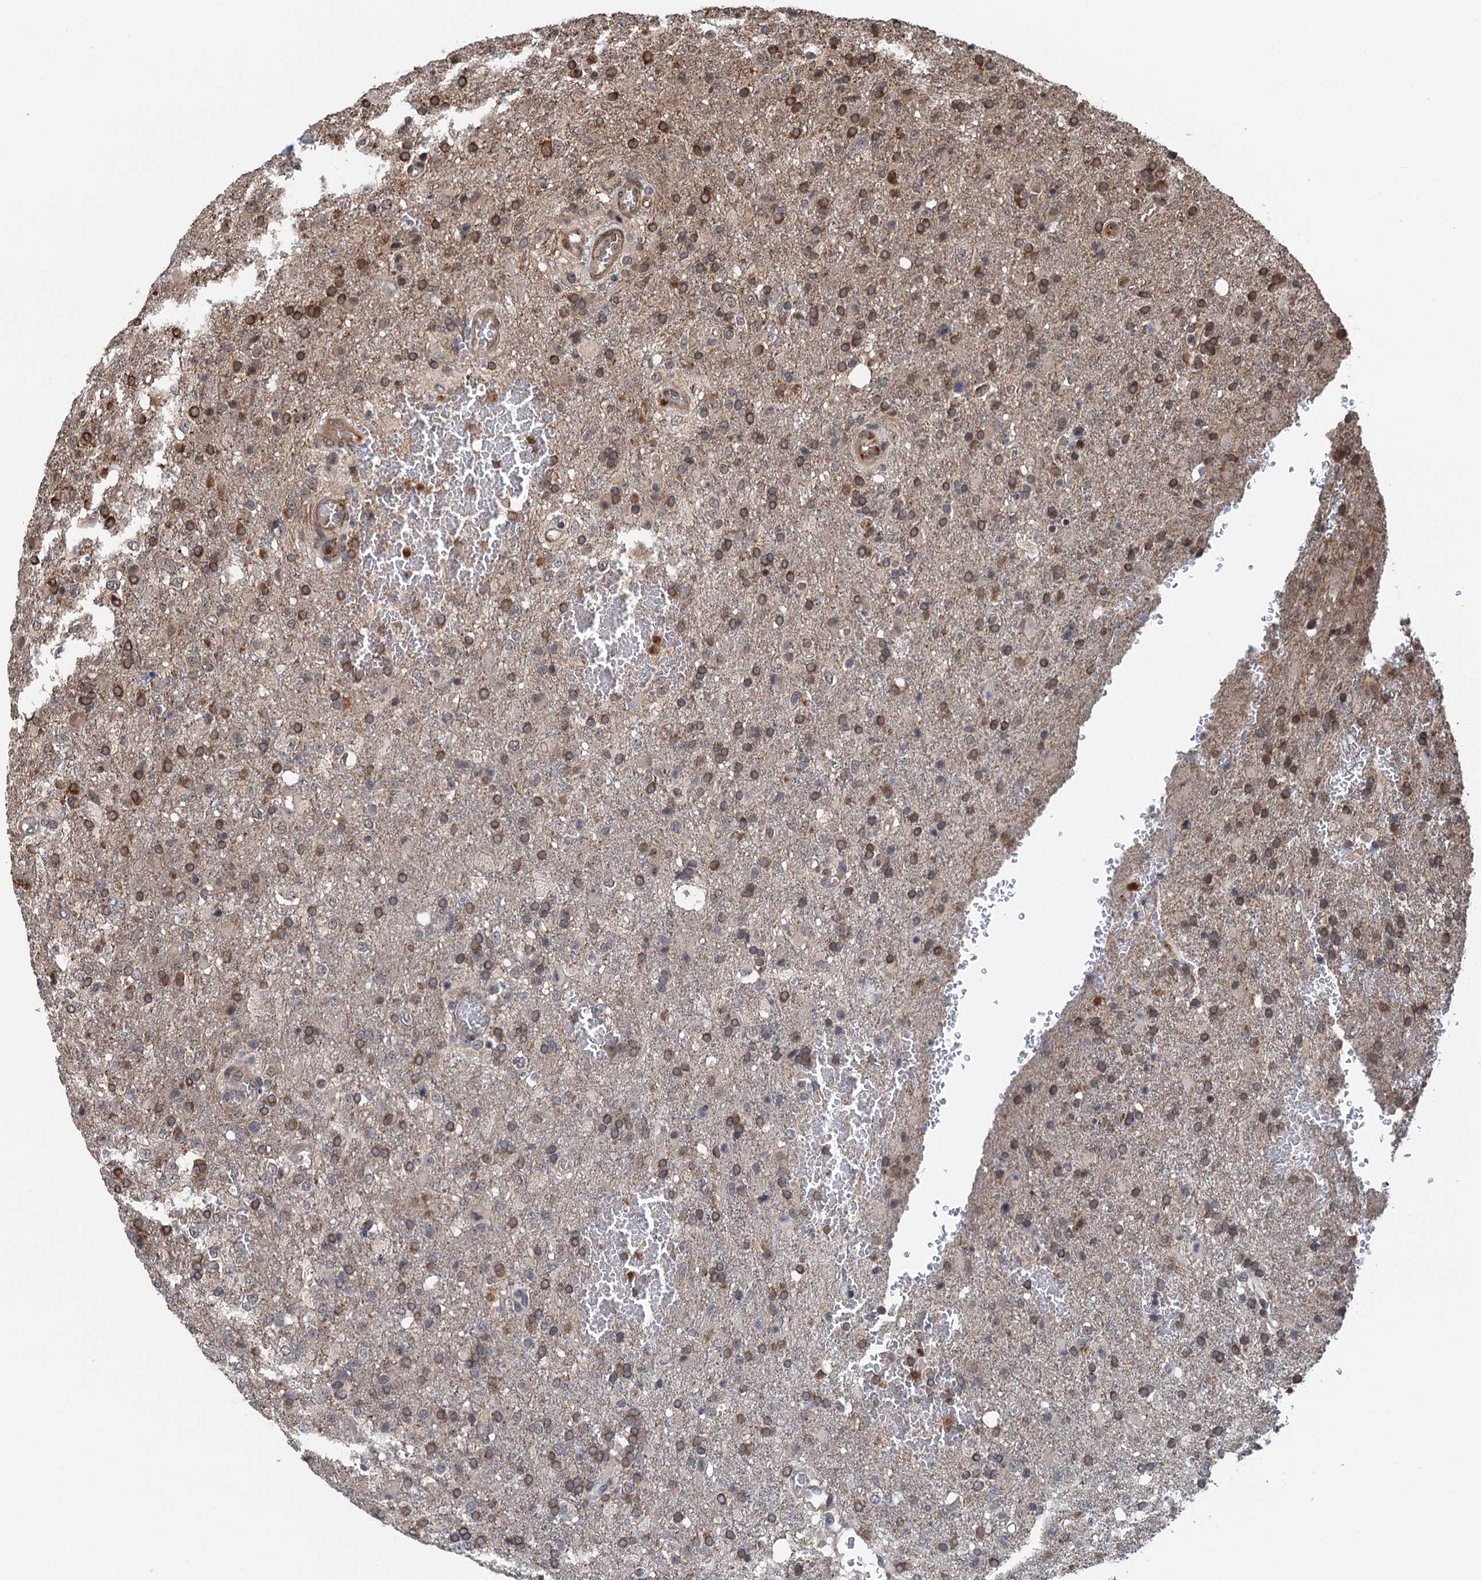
{"staining": {"intensity": "moderate", "quantity": ">75%", "location": "cytoplasmic/membranous"}, "tissue": "glioma", "cell_type": "Tumor cells", "image_type": "cancer", "snomed": [{"axis": "morphology", "description": "Glioma, malignant, High grade"}, {"axis": "topography", "description": "Brain"}], "caption": "Immunohistochemistry (IHC) (DAB) staining of human malignant high-grade glioma displays moderate cytoplasmic/membranous protein positivity in approximately >75% of tumor cells. (DAB = brown stain, brightfield microscopy at high magnification).", "gene": "WHAMM", "patient": {"sex": "female", "age": 74}}